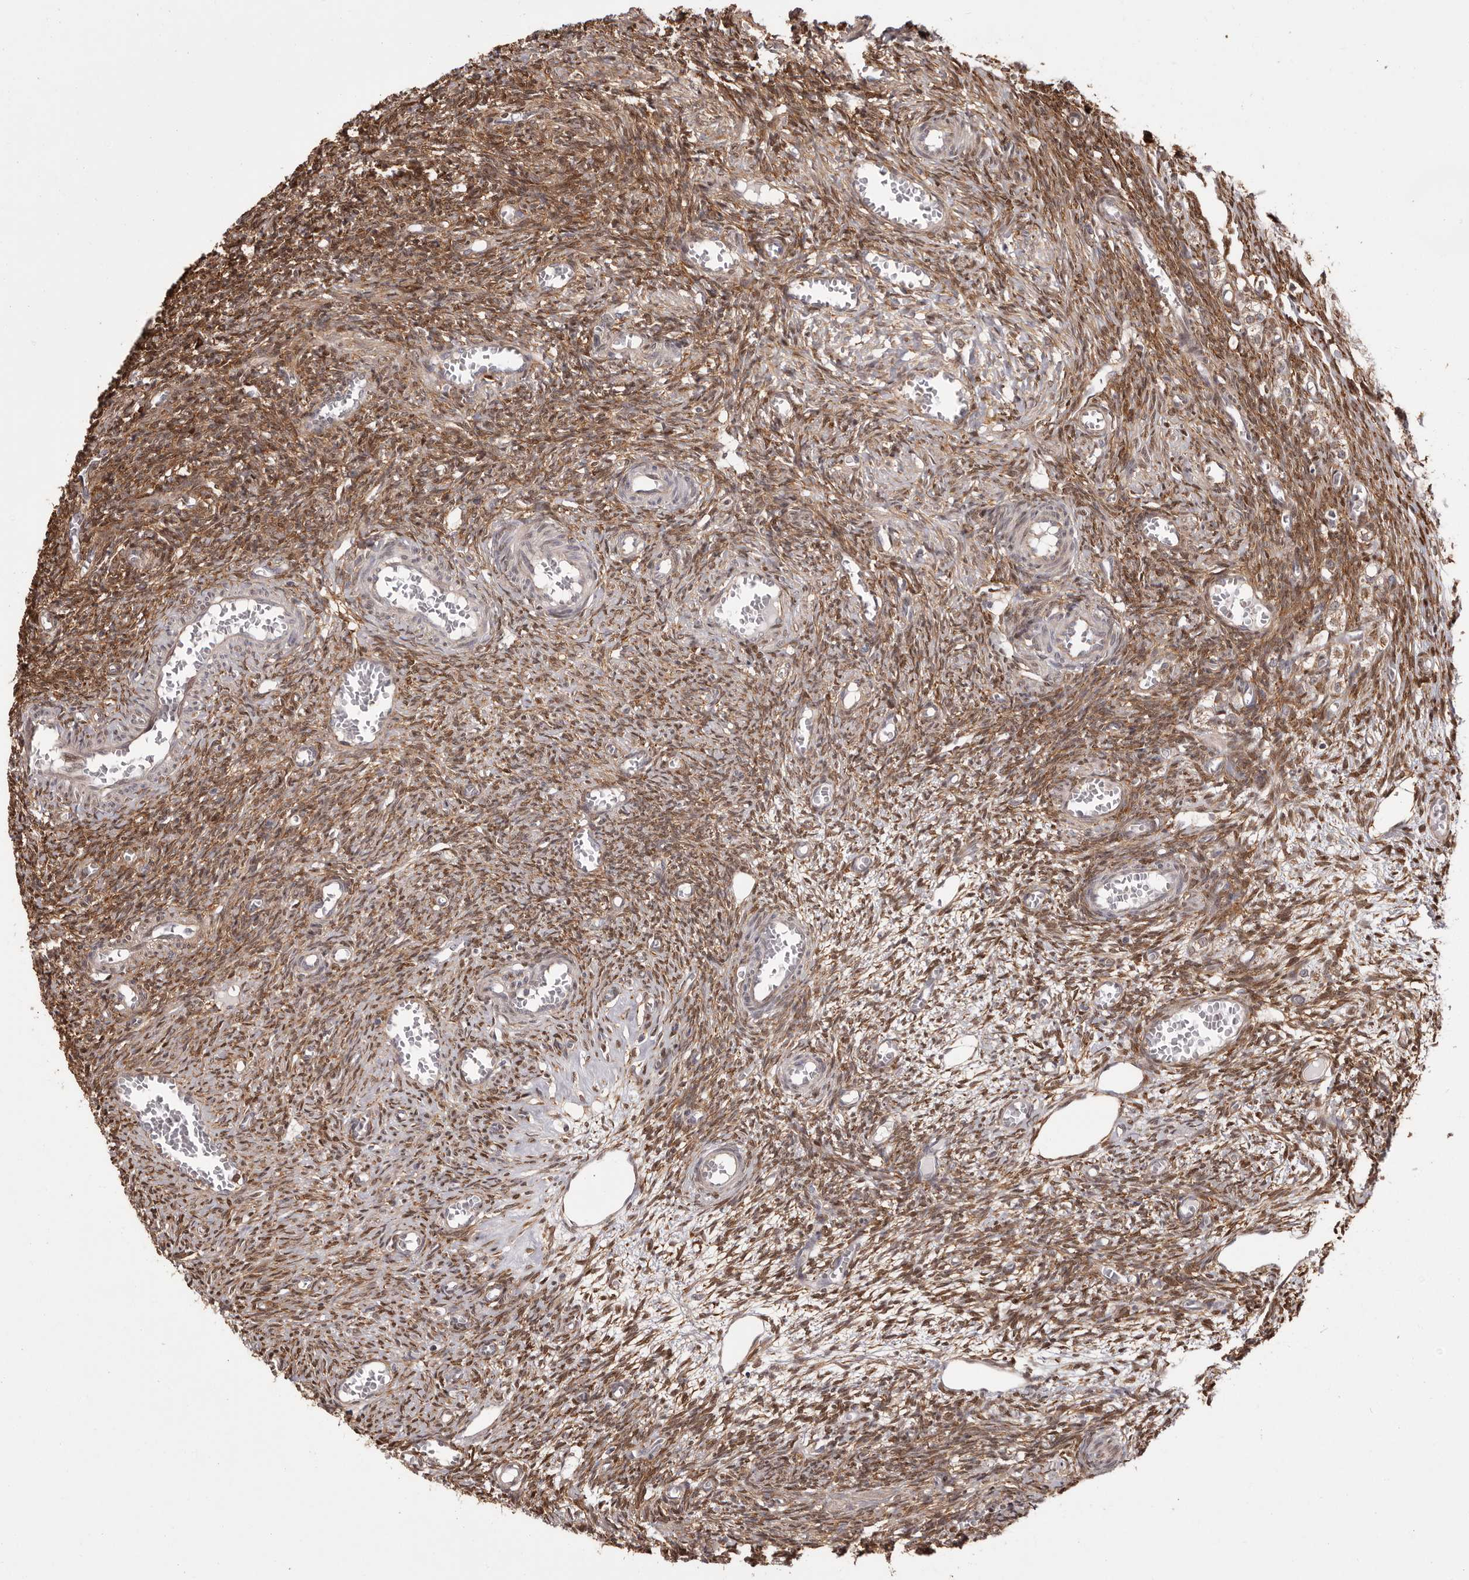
{"staining": {"intensity": "moderate", "quantity": ">75%", "location": "cytoplasmic/membranous"}, "tissue": "ovary", "cell_type": "Ovarian stroma cells", "image_type": "normal", "snomed": [{"axis": "morphology", "description": "Normal tissue, NOS"}, {"axis": "topography", "description": "Ovary"}], "caption": "The histopathology image demonstrates immunohistochemical staining of benign ovary. There is moderate cytoplasmic/membranous expression is present in approximately >75% of ovarian stroma cells.", "gene": "GFOD1", "patient": {"sex": "female", "age": 27}}